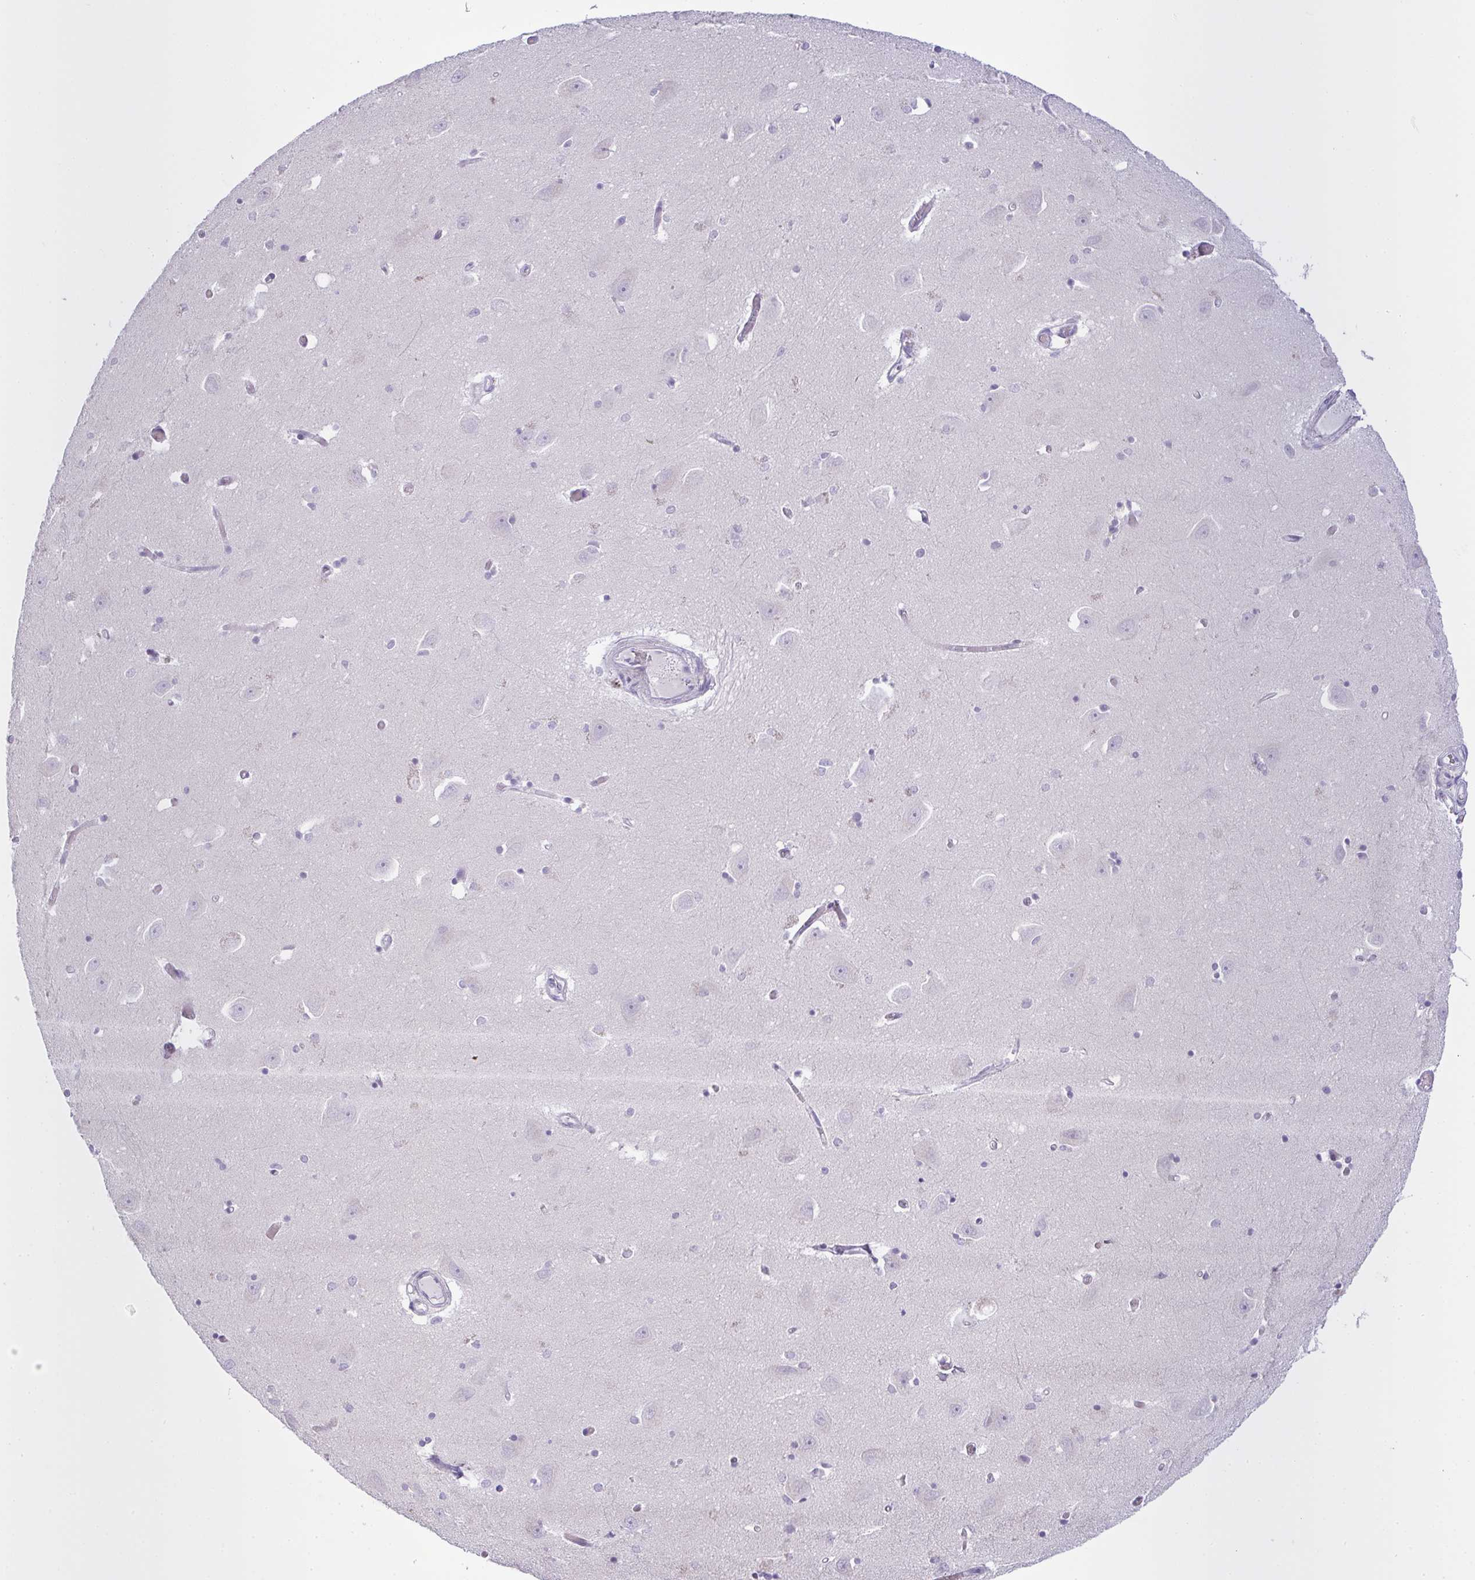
{"staining": {"intensity": "negative", "quantity": "none", "location": "none"}, "tissue": "caudate", "cell_type": "Glial cells", "image_type": "normal", "snomed": [{"axis": "morphology", "description": "Normal tissue, NOS"}, {"axis": "topography", "description": "Lateral ventricle wall"}, {"axis": "topography", "description": "Hippocampus"}], "caption": "Immunohistochemistry (IHC) photomicrograph of unremarkable caudate: human caudate stained with DAB (3,3'-diaminobenzidine) displays no significant protein expression in glial cells.", "gene": "SIRPB2", "patient": {"sex": "female", "age": 63}}